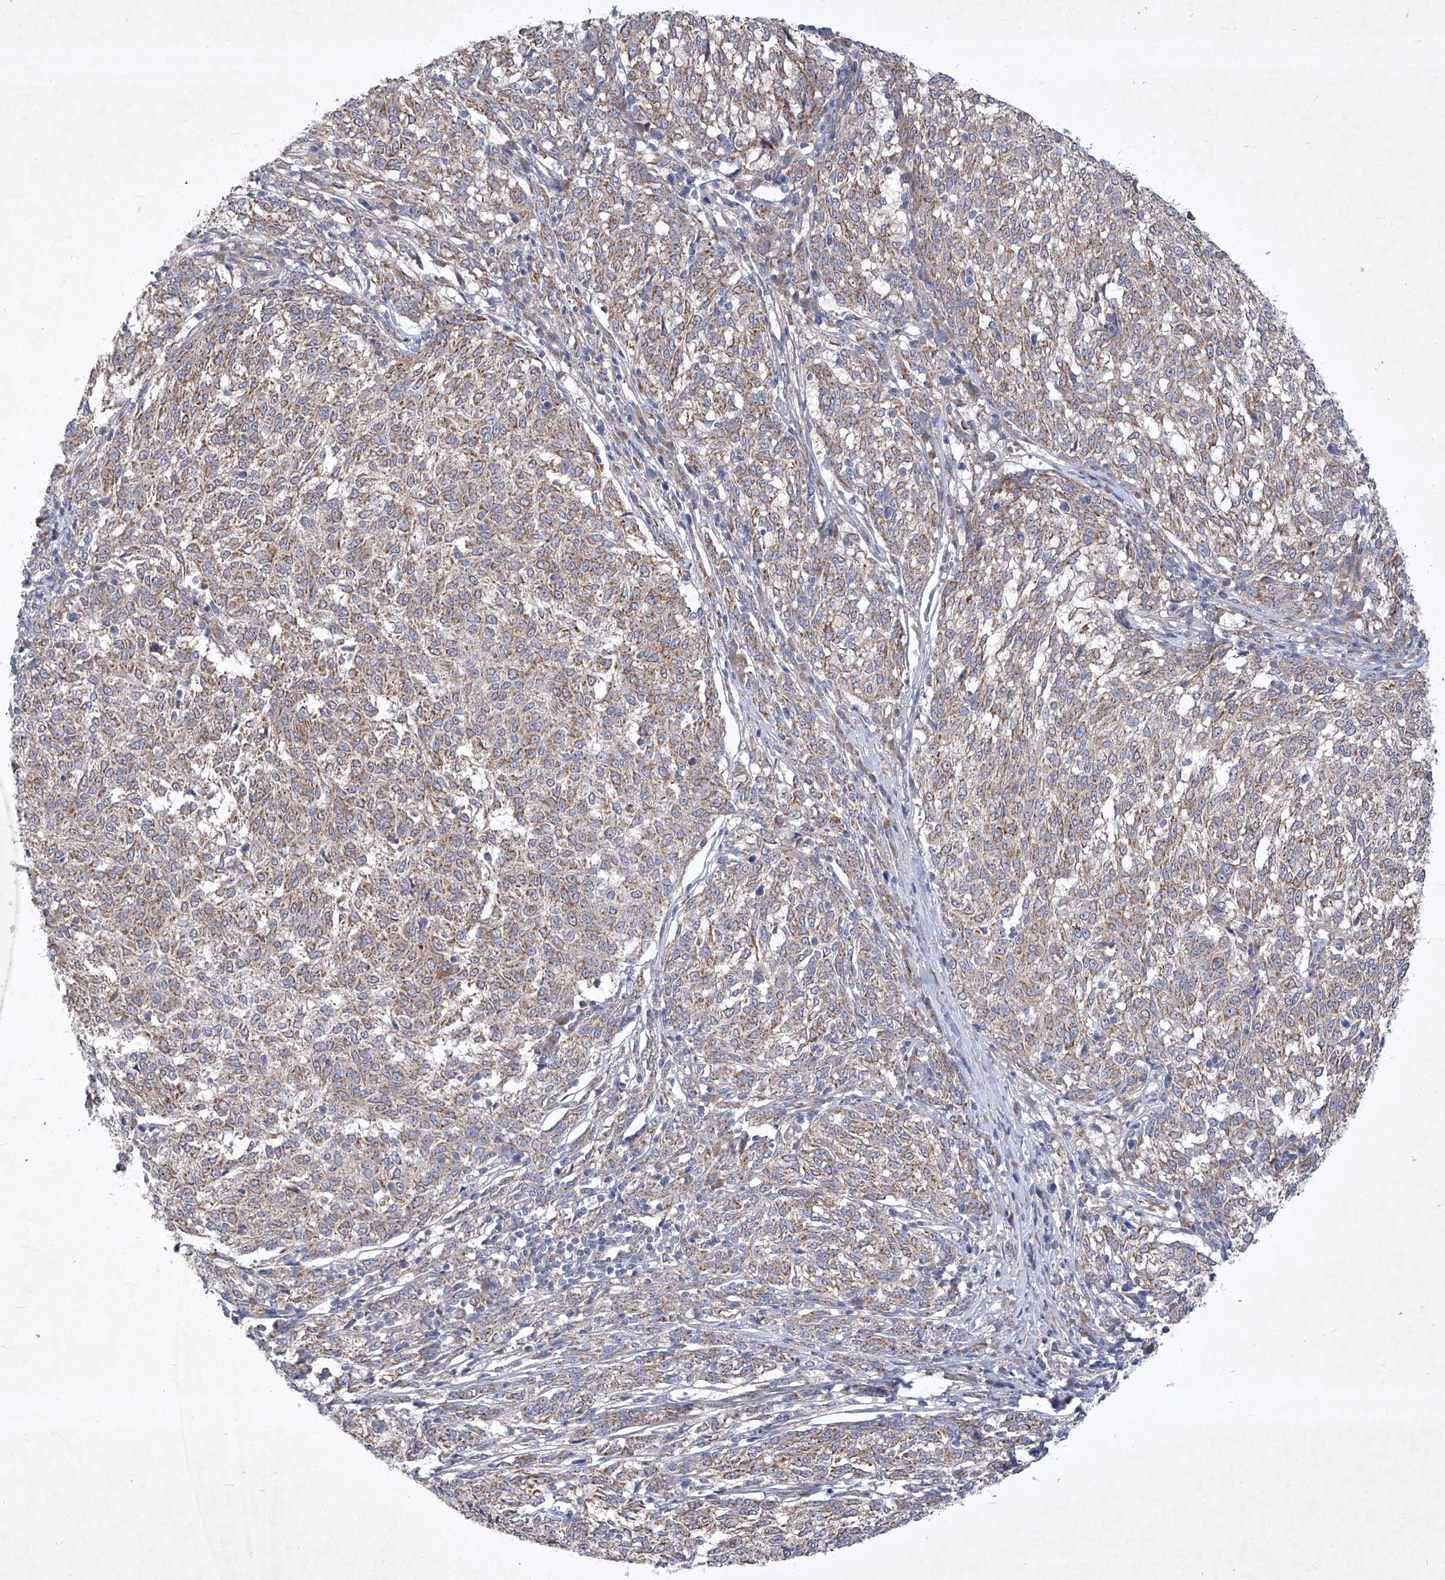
{"staining": {"intensity": "weak", "quantity": ">75%", "location": "cytoplasmic/membranous"}, "tissue": "melanoma", "cell_type": "Tumor cells", "image_type": "cancer", "snomed": [{"axis": "morphology", "description": "Malignant melanoma, NOS"}, {"axis": "topography", "description": "Skin"}], "caption": "Immunohistochemical staining of human malignant melanoma demonstrates weak cytoplasmic/membranous protein expression in approximately >75% of tumor cells. (IHC, brightfield microscopy, high magnification).", "gene": "COQ3", "patient": {"sex": "female", "age": 72}}